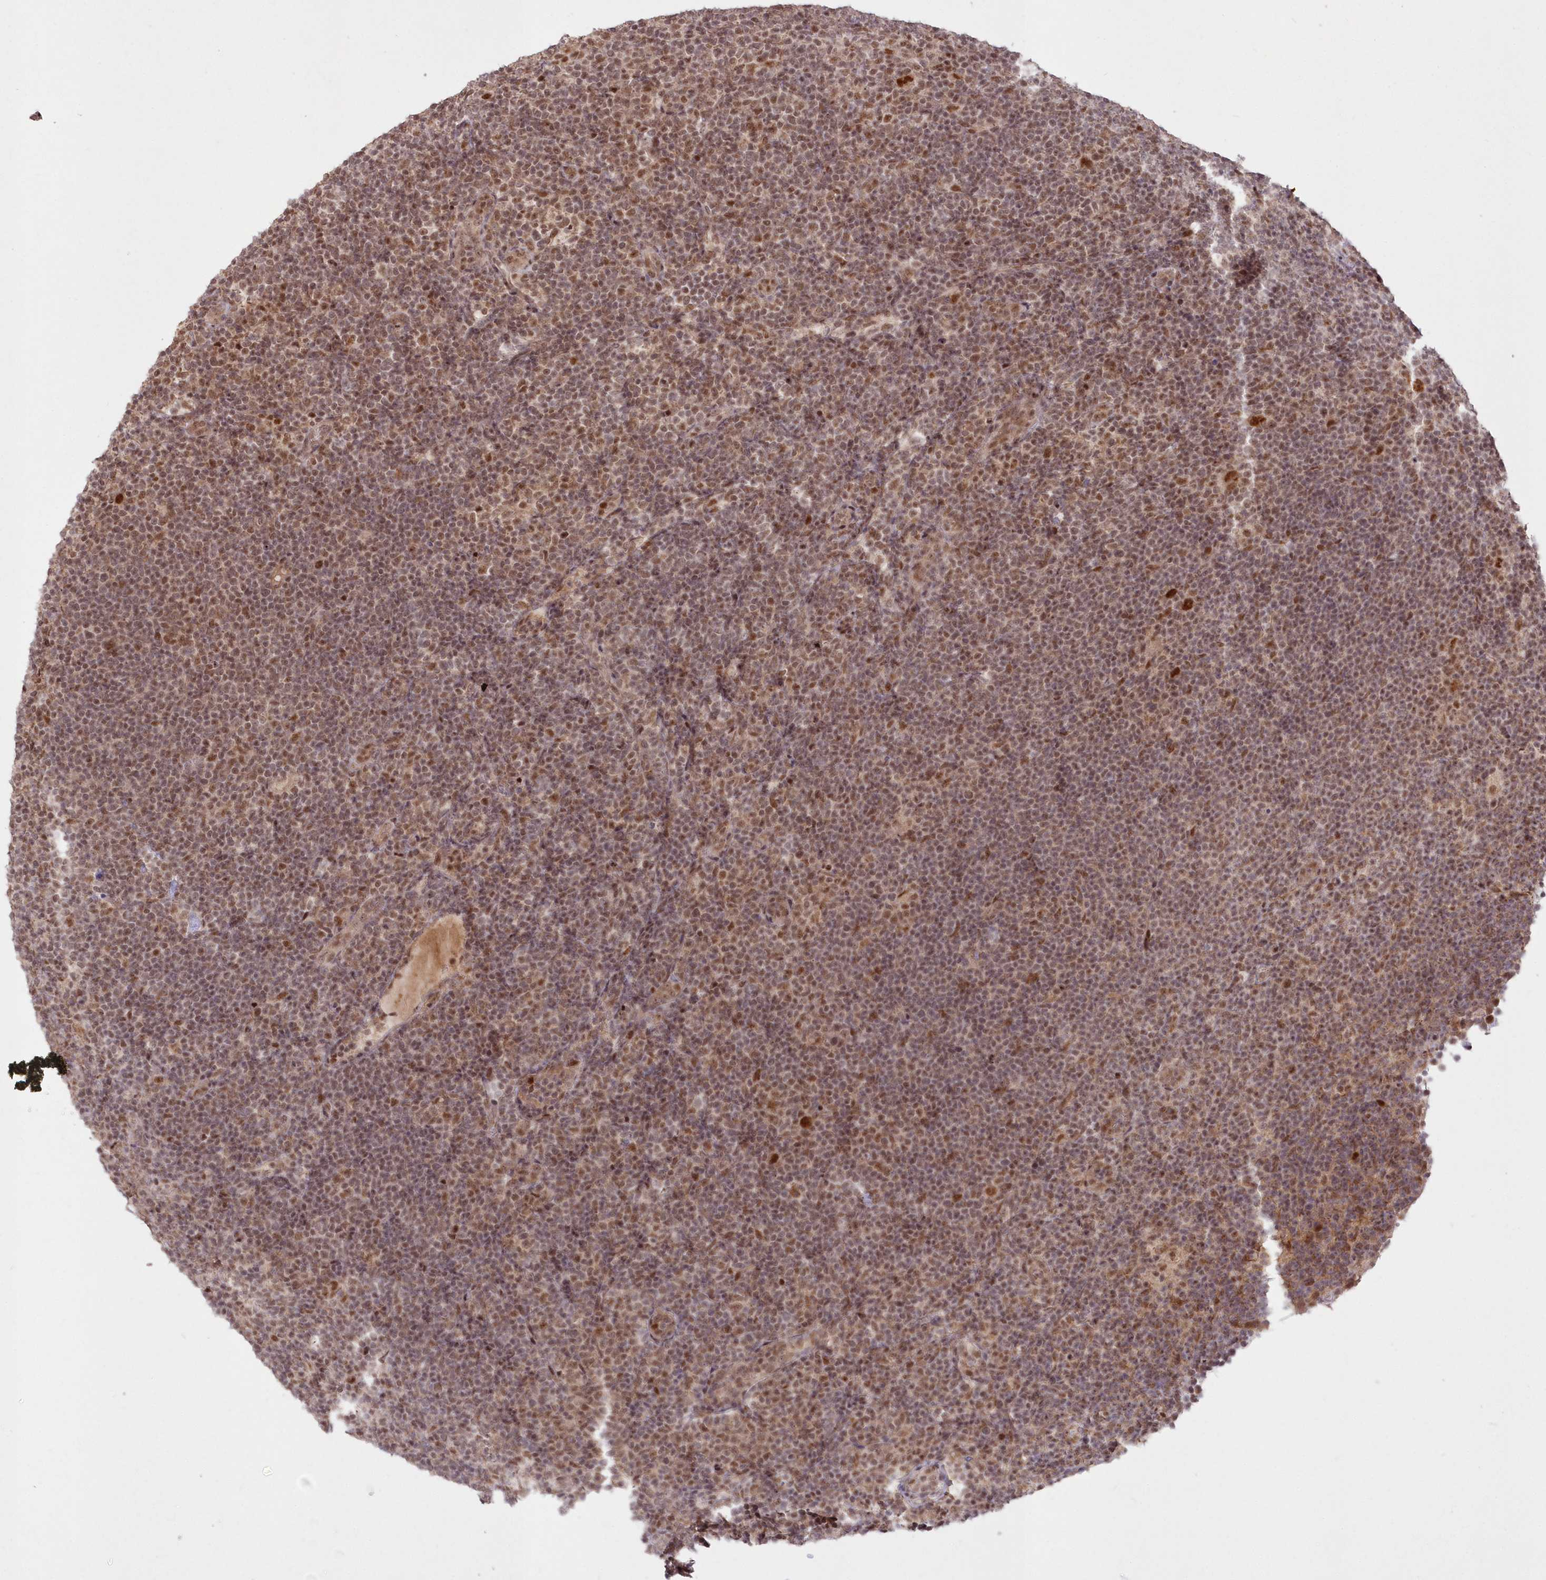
{"staining": {"intensity": "moderate", "quantity": ">75%", "location": "nuclear"}, "tissue": "lymphoma", "cell_type": "Tumor cells", "image_type": "cancer", "snomed": [{"axis": "morphology", "description": "Hodgkin's disease, NOS"}, {"axis": "topography", "description": "Lymph node"}], "caption": "High-power microscopy captured an IHC micrograph of Hodgkin's disease, revealing moderate nuclear expression in about >75% of tumor cells.", "gene": "WBP1L", "patient": {"sex": "female", "age": 57}}